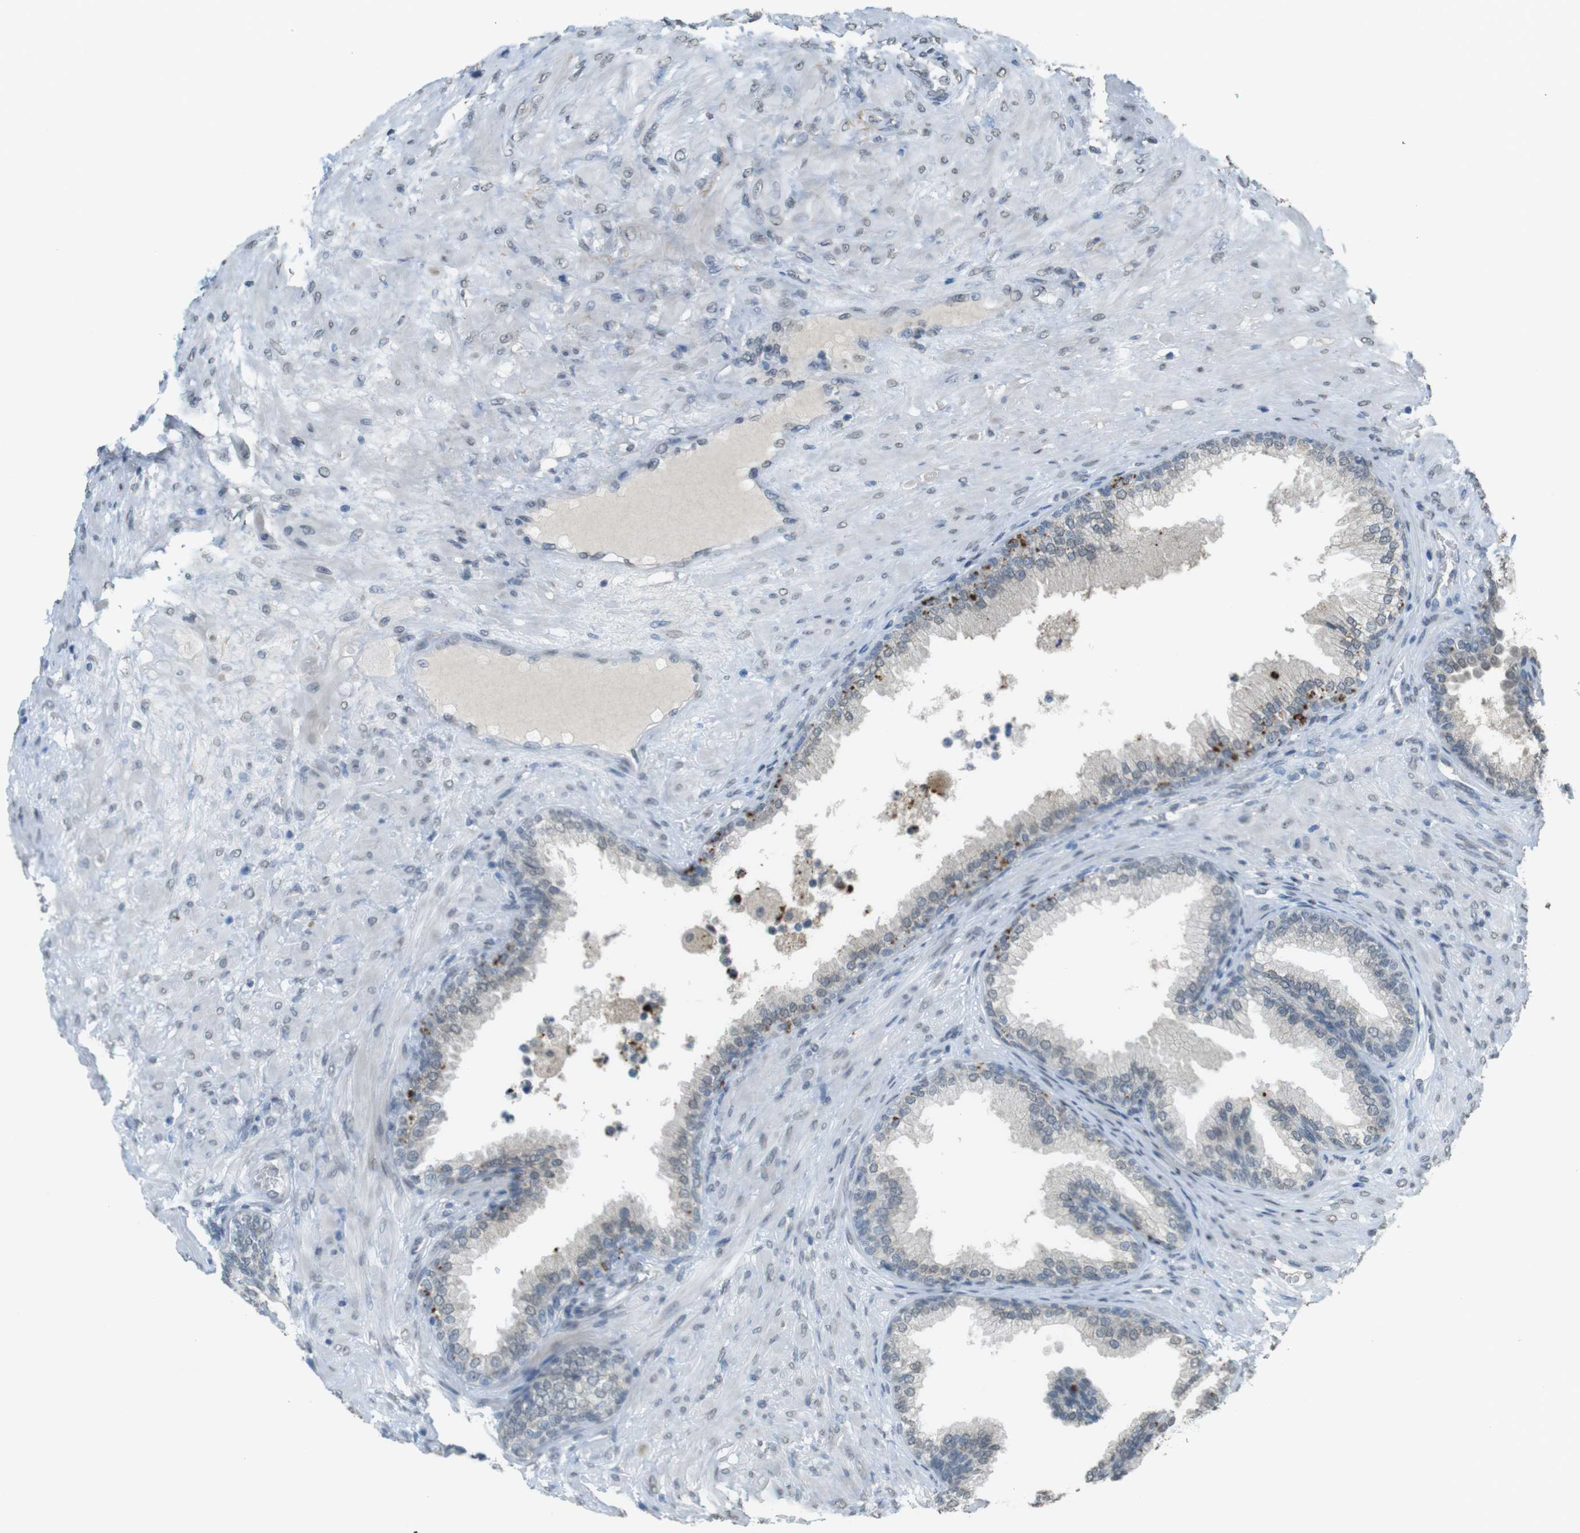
{"staining": {"intensity": "negative", "quantity": "none", "location": "none"}, "tissue": "prostate", "cell_type": "Glandular cells", "image_type": "normal", "snomed": [{"axis": "morphology", "description": "Normal tissue, NOS"}, {"axis": "topography", "description": "Prostate"}], "caption": "Immunohistochemistry (IHC) photomicrograph of benign human prostate stained for a protein (brown), which reveals no positivity in glandular cells.", "gene": "FZD10", "patient": {"sex": "male", "age": 76}}